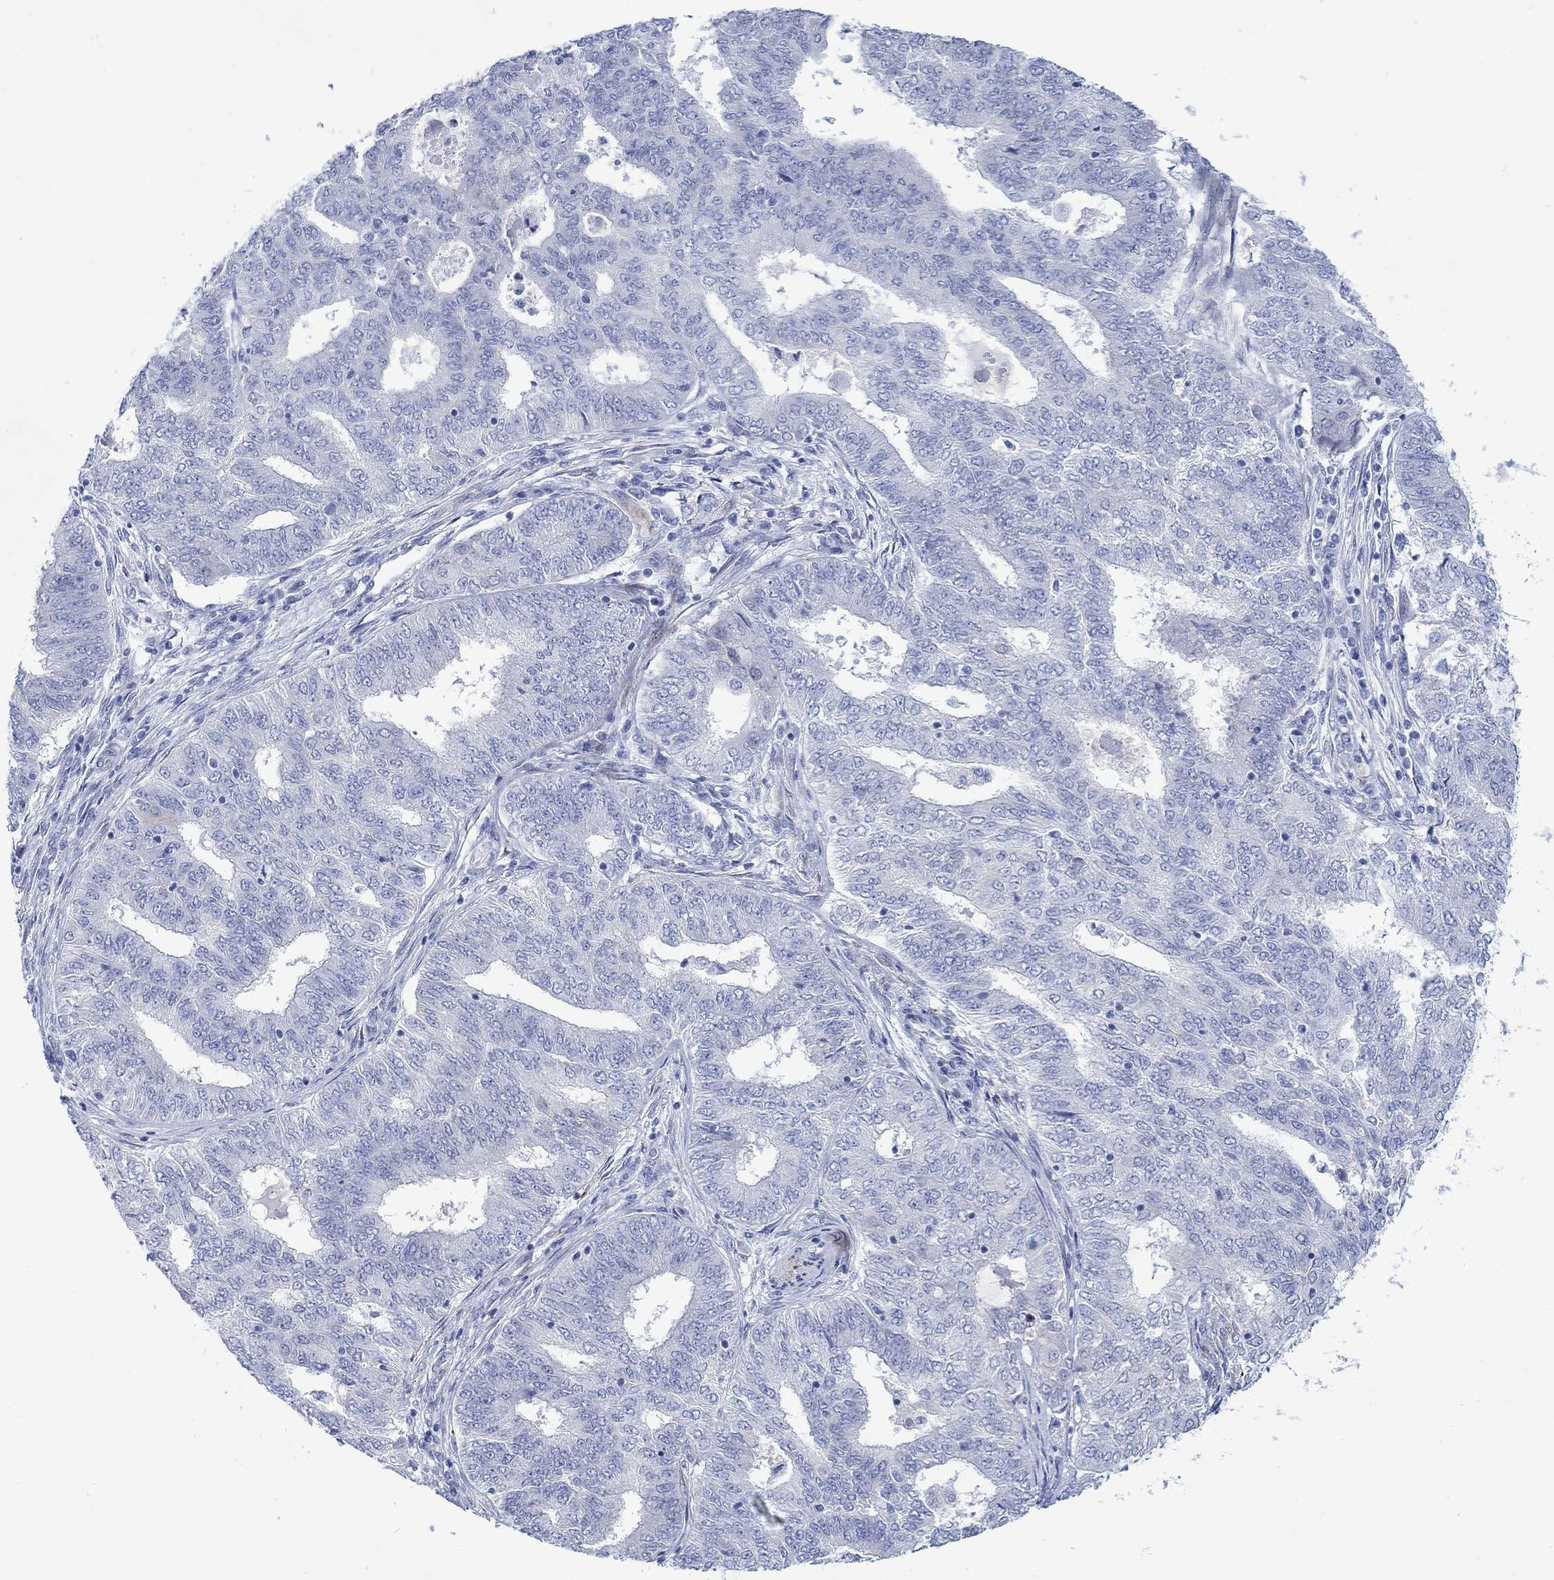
{"staining": {"intensity": "negative", "quantity": "none", "location": "none"}, "tissue": "endometrial cancer", "cell_type": "Tumor cells", "image_type": "cancer", "snomed": [{"axis": "morphology", "description": "Adenocarcinoma, NOS"}, {"axis": "topography", "description": "Endometrium"}], "caption": "A photomicrograph of endometrial cancer (adenocarcinoma) stained for a protein exhibits no brown staining in tumor cells.", "gene": "KSR2", "patient": {"sex": "female", "age": 62}}